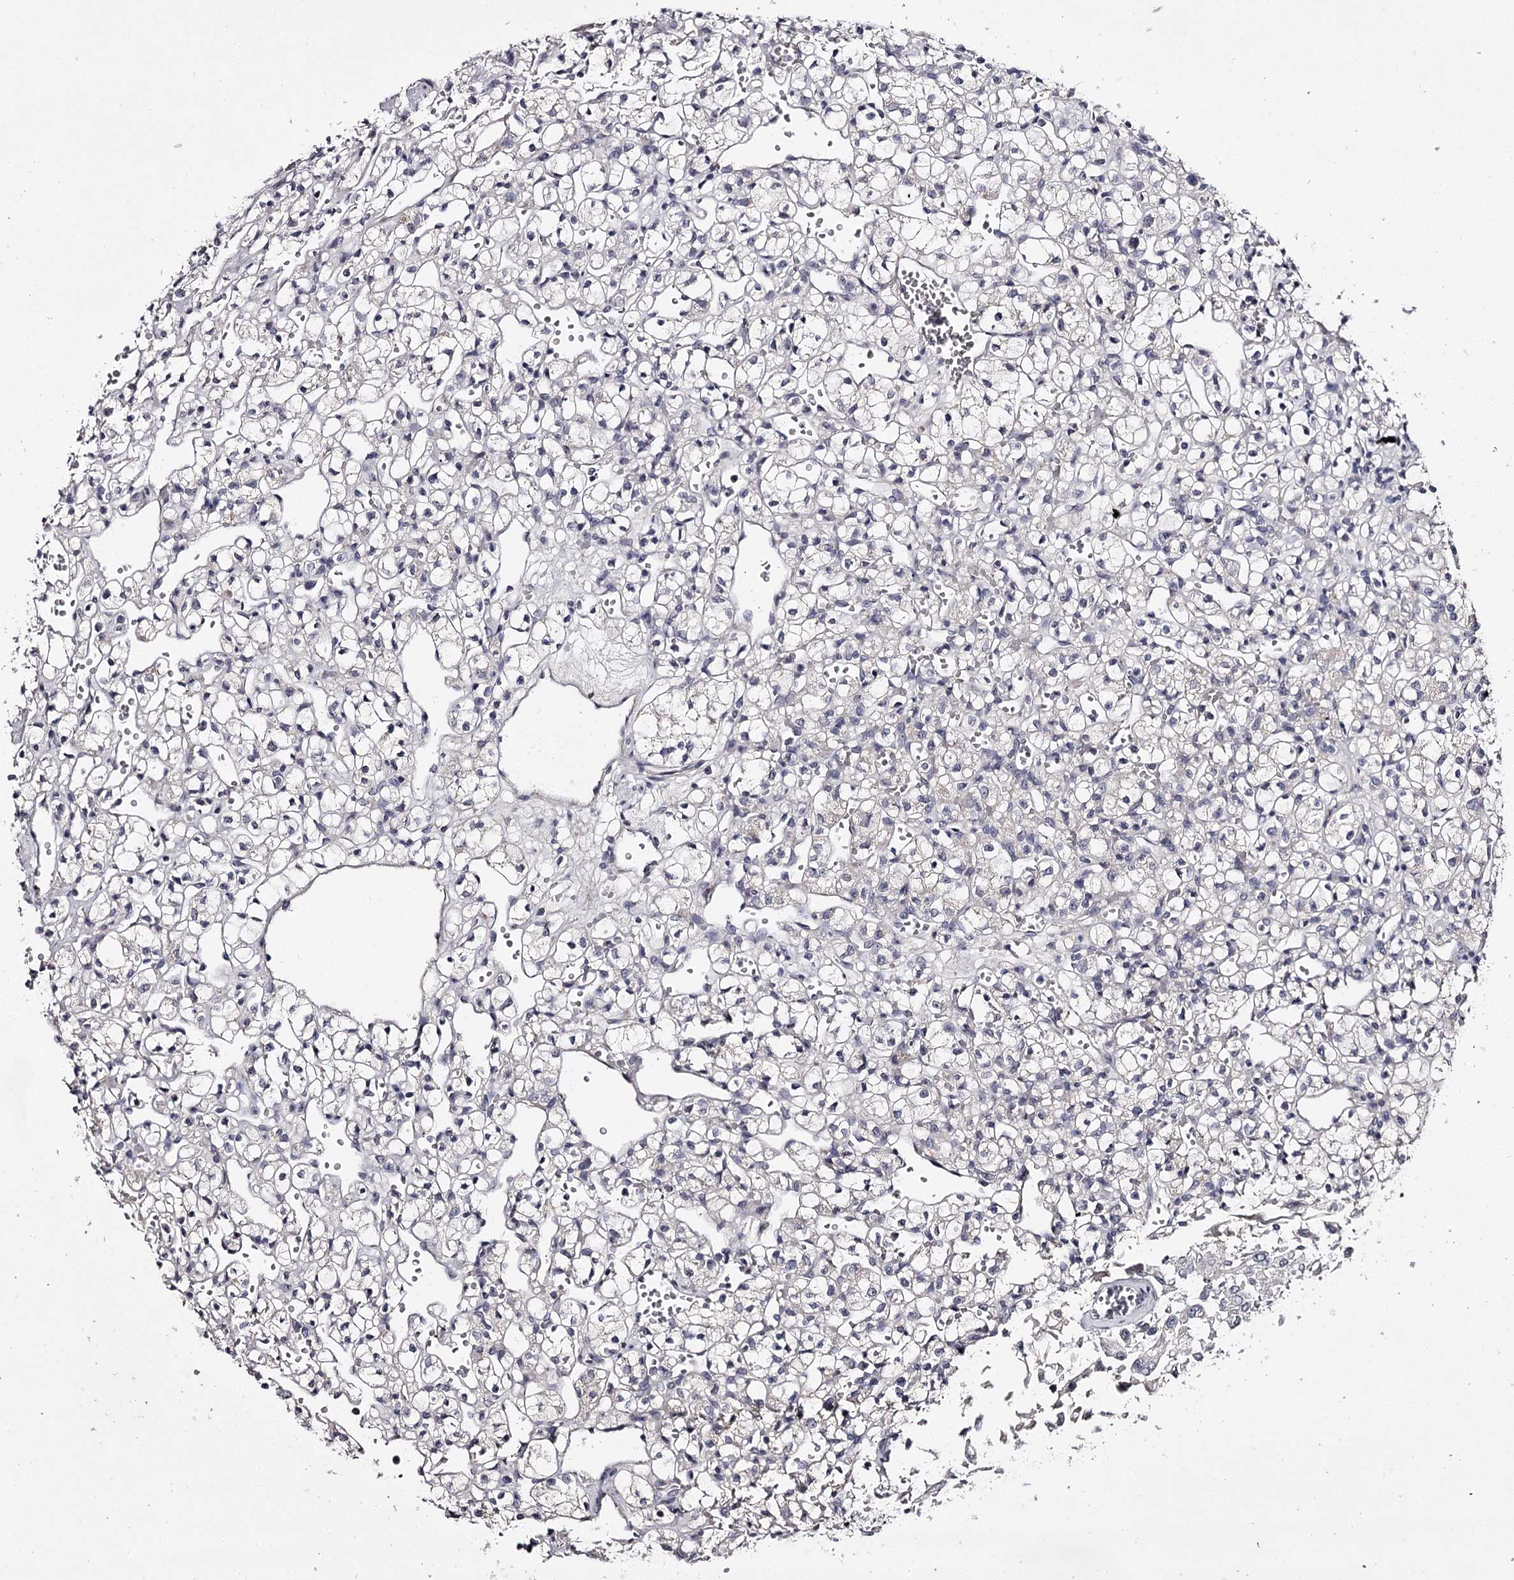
{"staining": {"intensity": "negative", "quantity": "none", "location": "none"}, "tissue": "renal cancer", "cell_type": "Tumor cells", "image_type": "cancer", "snomed": [{"axis": "morphology", "description": "Adenocarcinoma, NOS"}, {"axis": "topography", "description": "Kidney"}], "caption": "High magnification brightfield microscopy of renal cancer stained with DAB (brown) and counterstained with hematoxylin (blue): tumor cells show no significant staining.", "gene": "PRM2", "patient": {"sex": "female", "age": 59}}